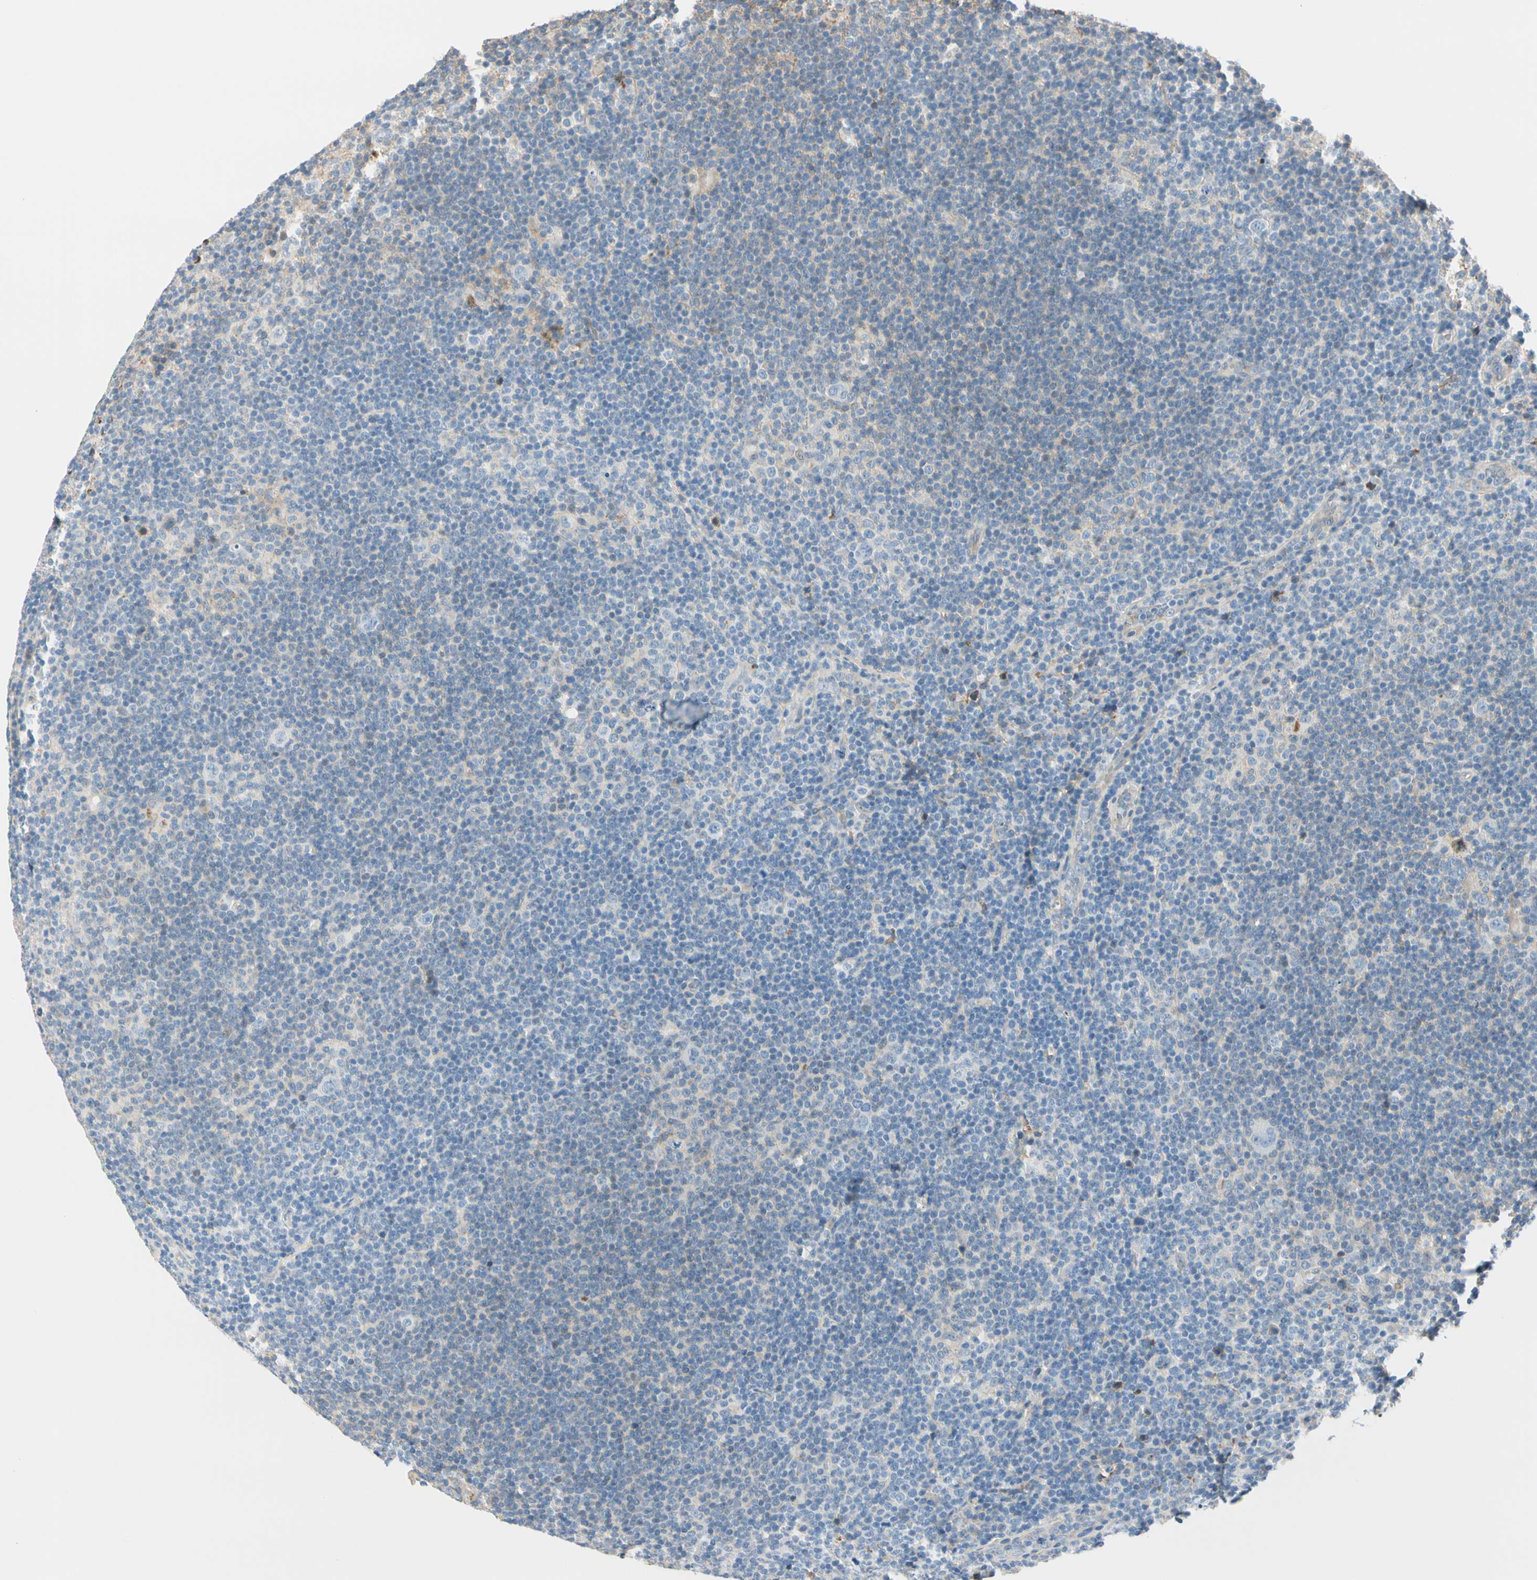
{"staining": {"intensity": "weak", "quantity": ">75%", "location": "cytoplasmic/membranous"}, "tissue": "lymphoma", "cell_type": "Tumor cells", "image_type": "cancer", "snomed": [{"axis": "morphology", "description": "Hodgkin's disease, NOS"}, {"axis": "topography", "description": "Lymph node"}], "caption": "About >75% of tumor cells in Hodgkin's disease reveal weak cytoplasmic/membranous protein staining as visualized by brown immunohistochemical staining.", "gene": "LAMB3", "patient": {"sex": "female", "age": 57}}